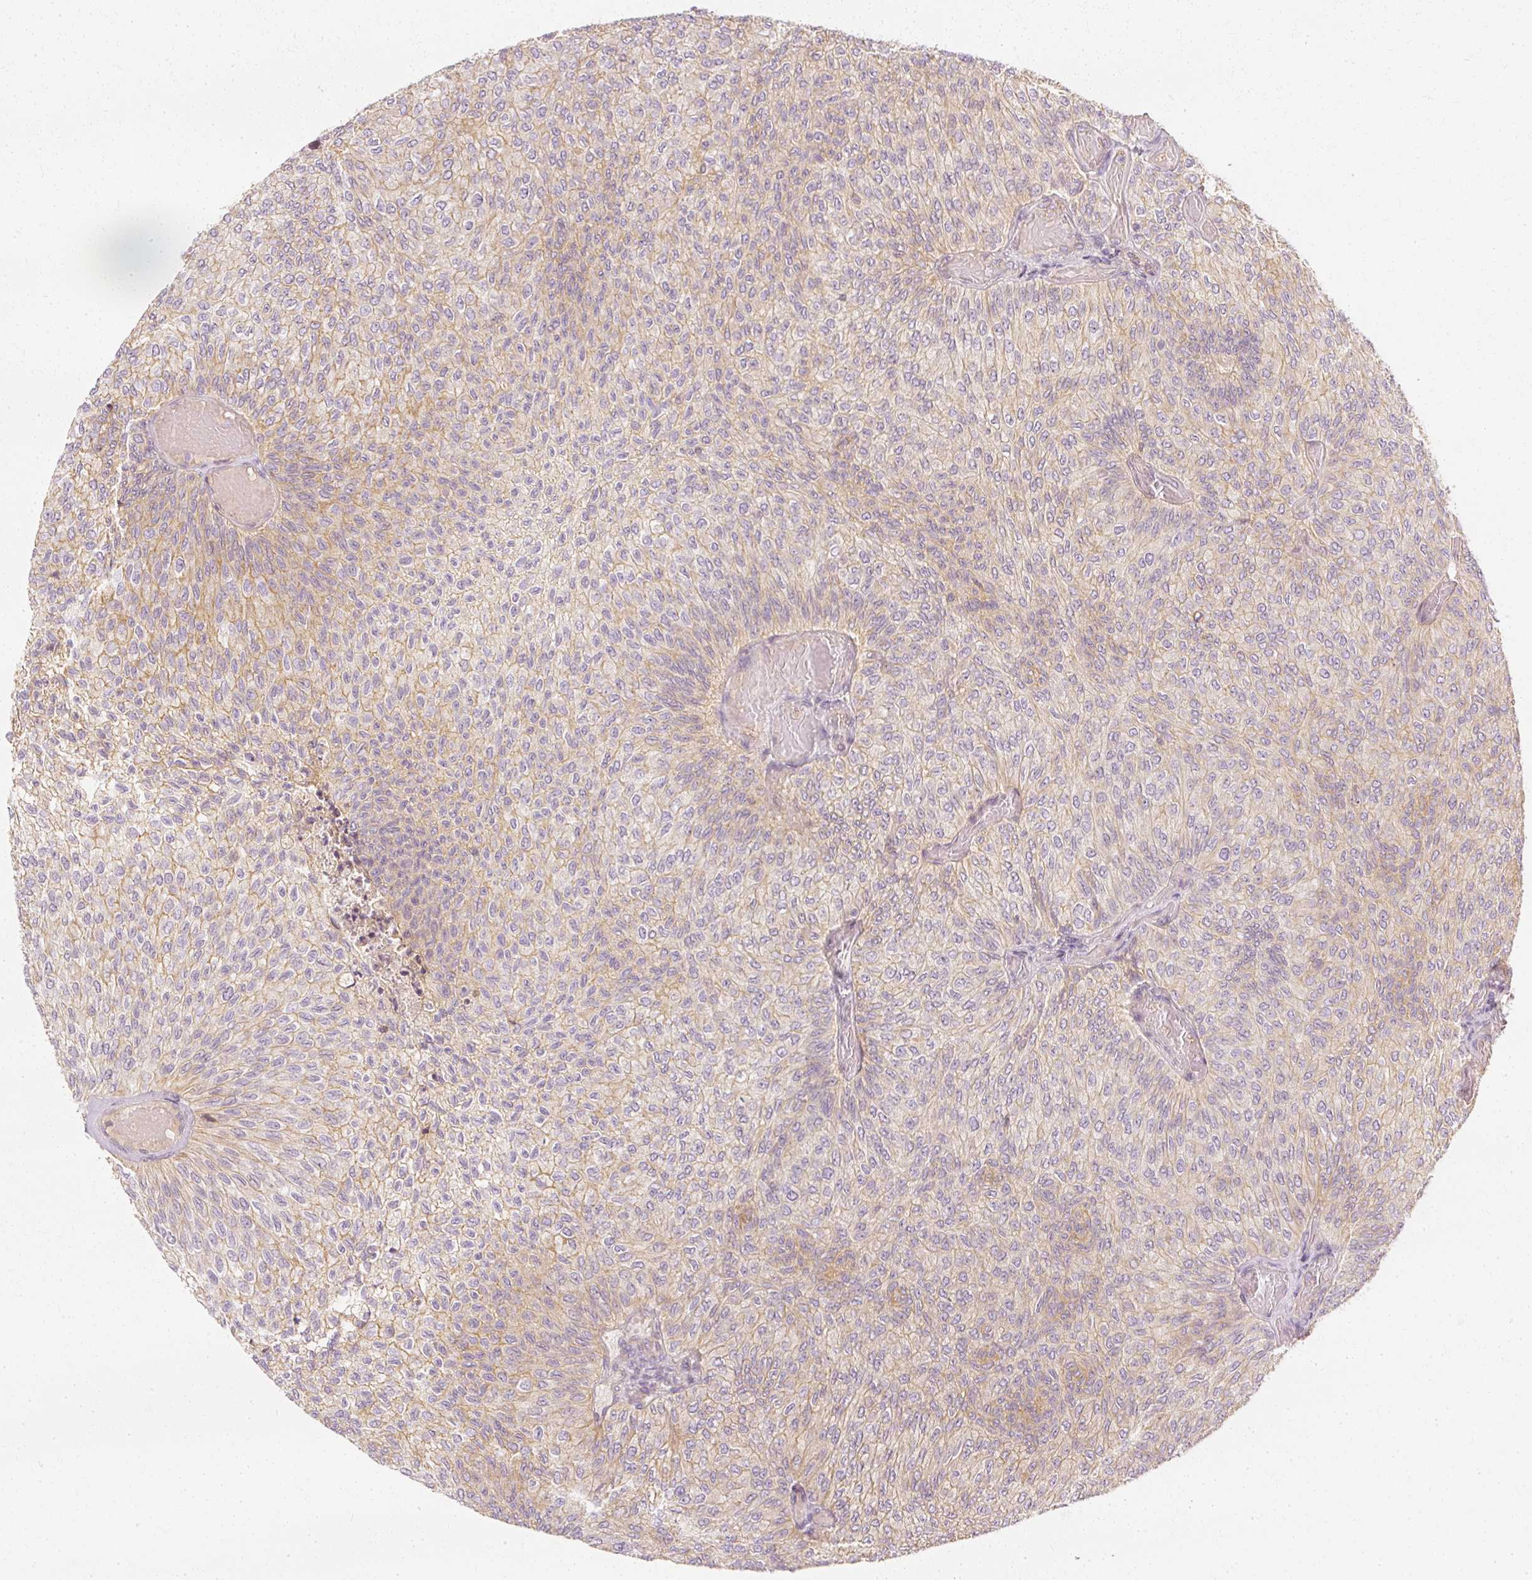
{"staining": {"intensity": "moderate", "quantity": "25%-75%", "location": "cytoplasmic/membranous"}, "tissue": "urothelial cancer", "cell_type": "Tumor cells", "image_type": "cancer", "snomed": [{"axis": "morphology", "description": "Urothelial carcinoma, Low grade"}, {"axis": "topography", "description": "Urinary bladder"}], "caption": "A brown stain highlights moderate cytoplasmic/membranous staining of a protein in urothelial cancer tumor cells.", "gene": "GNAQ", "patient": {"sex": "male", "age": 78}}